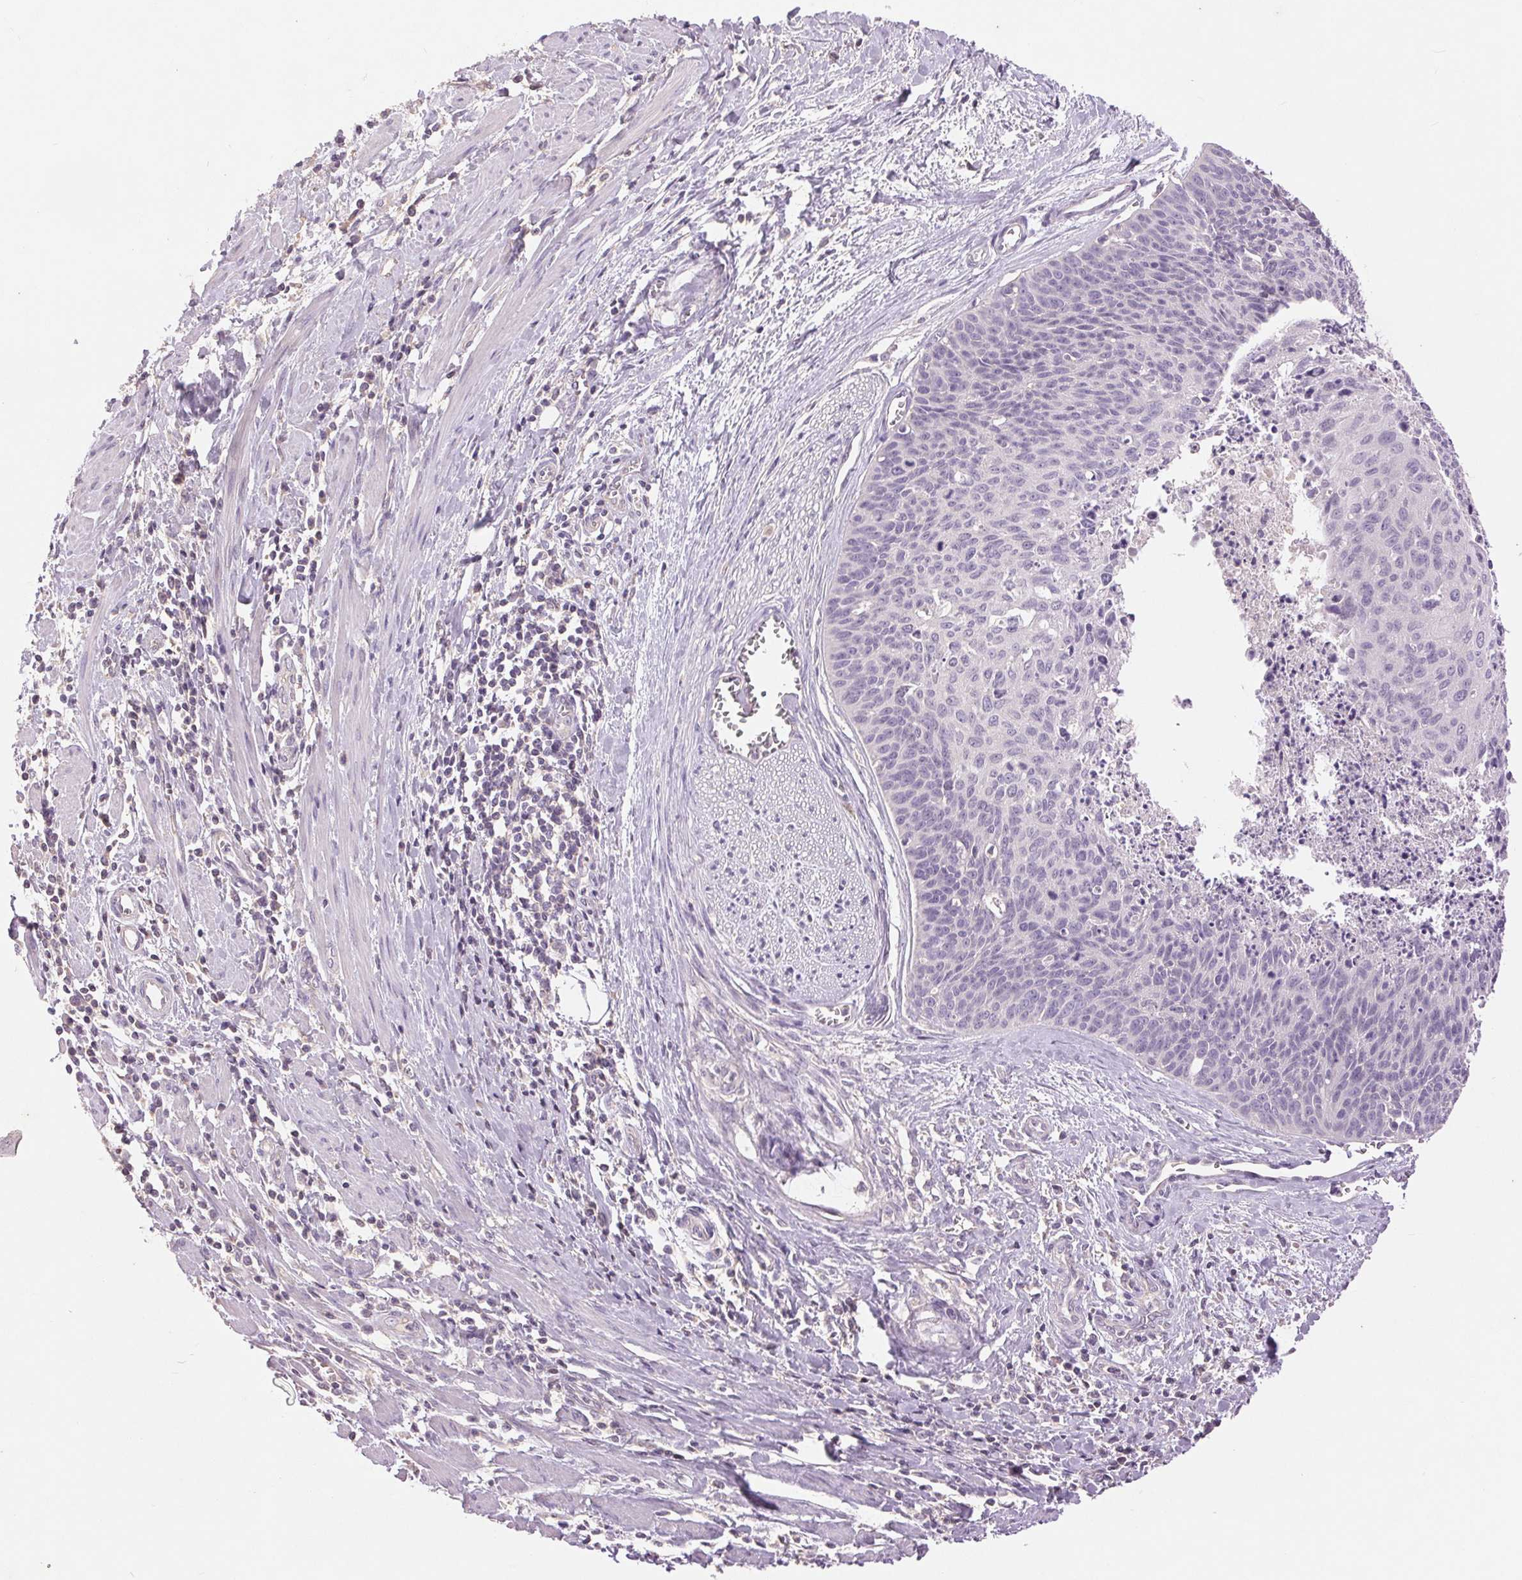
{"staining": {"intensity": "negative", "quantity": "none", "location": "none"}, "tissue": "cervical cancer", "cell_type": "Tumor cells", "image_type": "cancer", "snomed": [{"axis": "morphology", "description": "Squamous cell carcinoma, NOS"}, {"axis": "topography", "description": "Cervix"}], "caption": "Protein analysis of squamous cell carcinoma (cervical) displays no significant staining in tumor cells.", "gene": "FXYD4", "patient": {"sex": "female", "age": 55}}